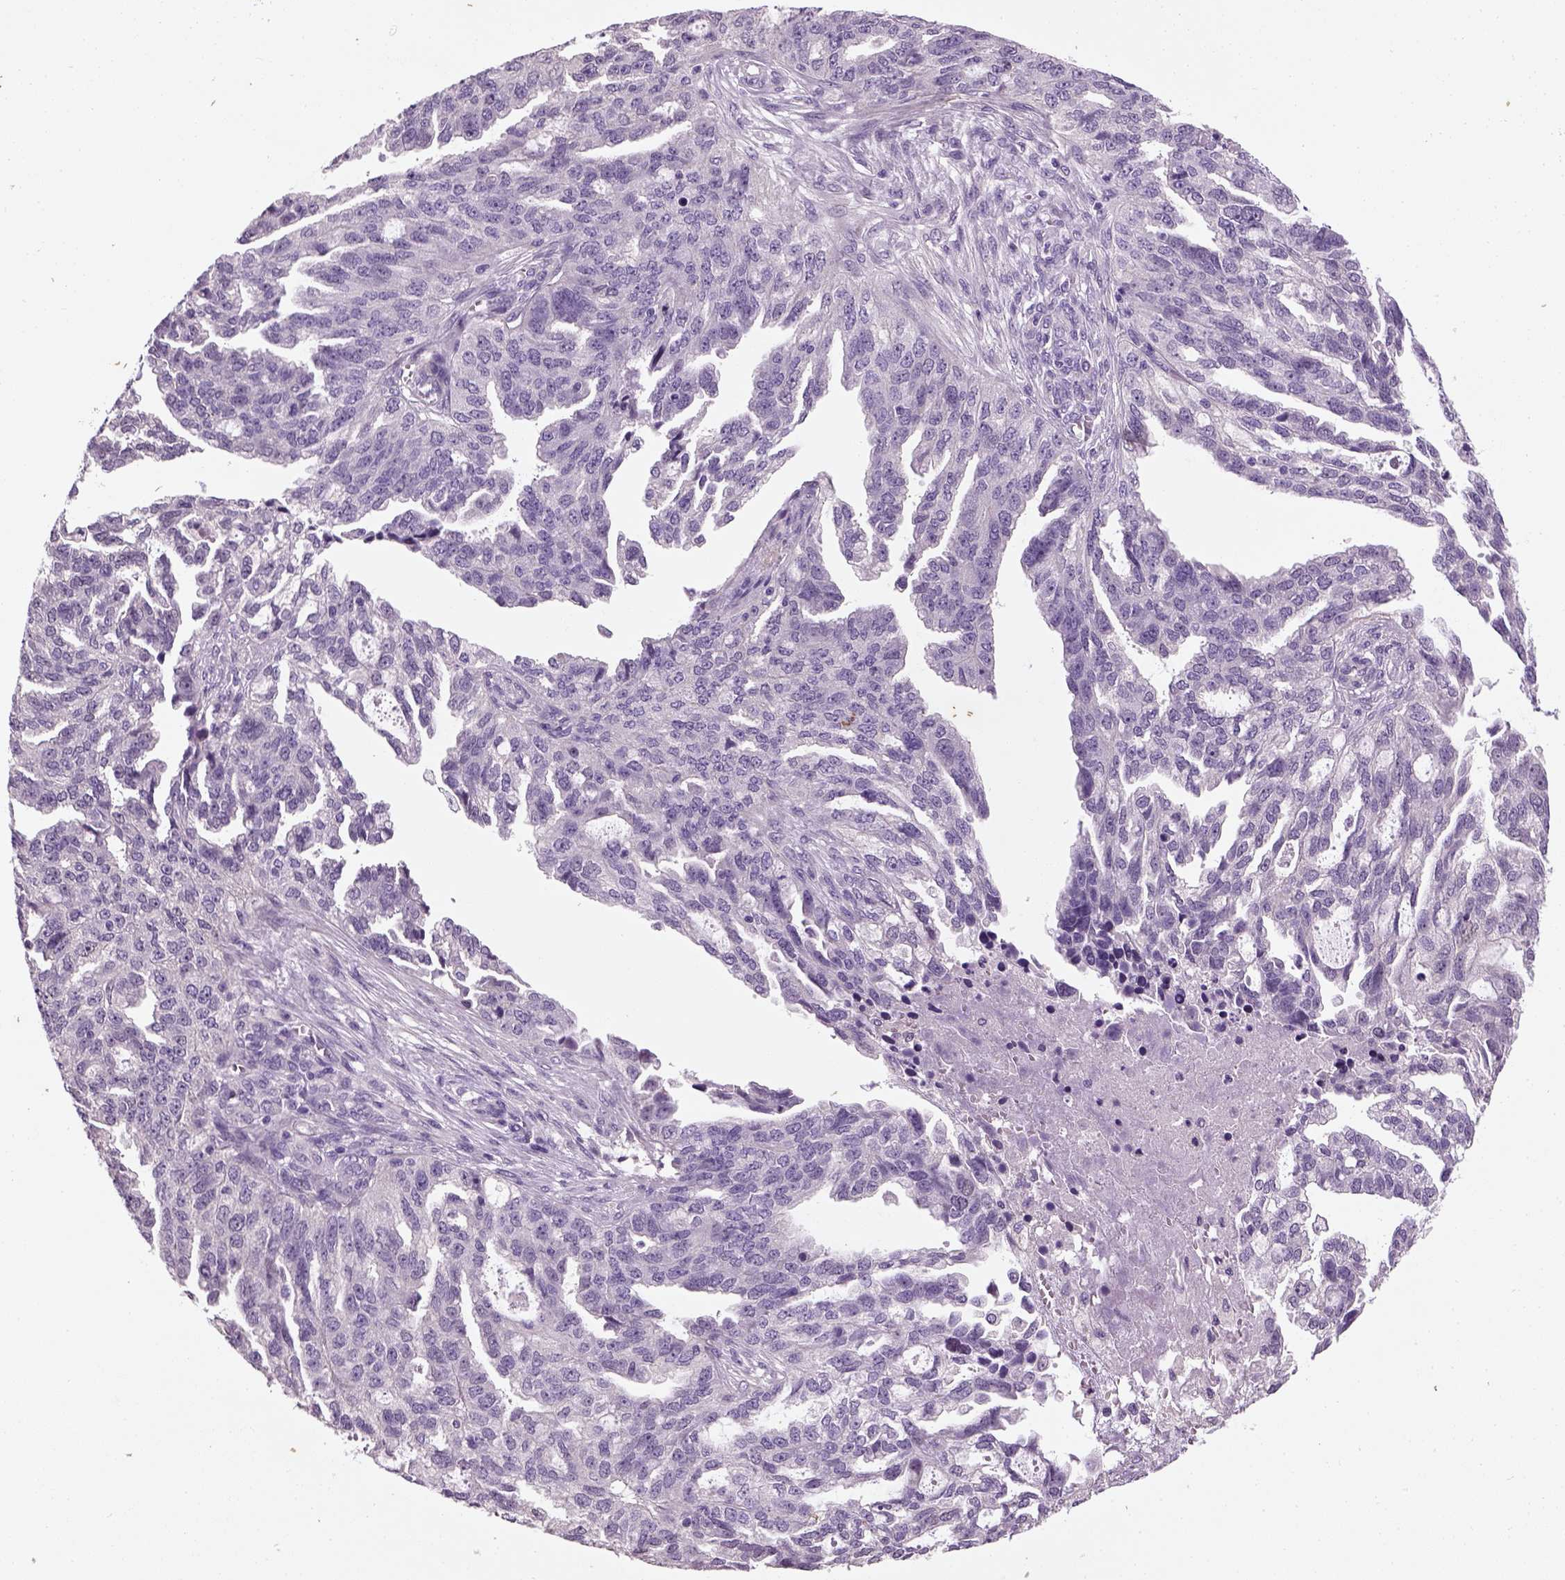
{"staining": {"intensity": "negative", "quantity": "none", "location": "none"}, "tissue": "ovarian cancer", "cell_type": "Tumor cells", "image_type": "cancer", "snomed": [{"axis": "morphology", "description": "Cystadenocarcinoma, serous, NOS"}, {"axis": "topography", "description": "Ovary"}], "caption": "Immunohistochemical staining of ovarian serous cystadenocarcinoma exhibits no significant expression in tumor cells.", "gene": "ELOVL3", "patient": {"sex": "female", "age": 51}}